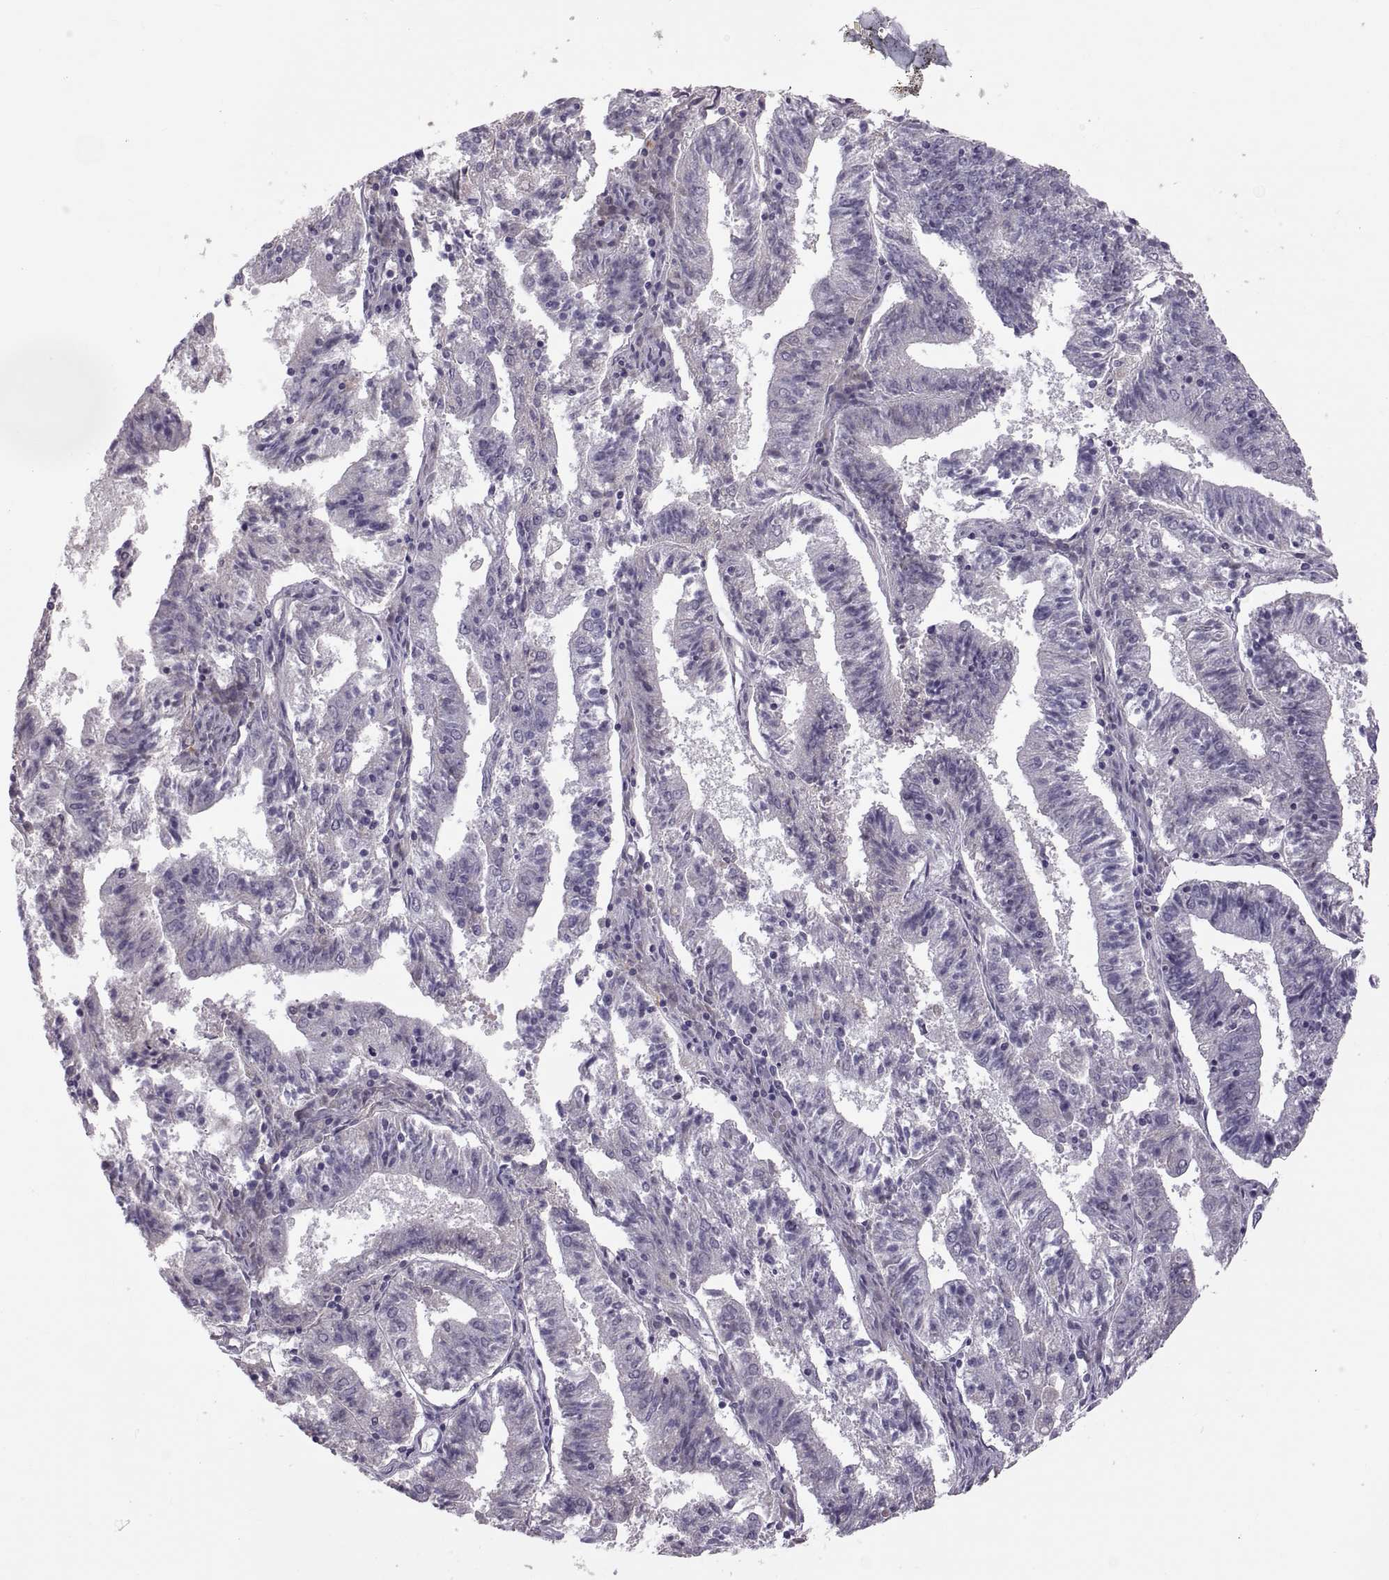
{"staining": {"intensity": "negative", "quantity": "none", "location": "none"}, "tissue": "endometrial cancer", "cell_type": "Tumor cells", "image_type": "cancer", "snomed": [{"axis": "morphology", "description": "Adenocarcinoma, NOS"}, {"axis": "topography", "description": "Endometrium"}], "caption": "This is an immunohistochemistry (IHC) photomicrograph of human adenocarcinoma (endometrial). There is no expression in tumor cells.", "gene": "WFDC8", "patient": {"sex": "female", "age": 82}}